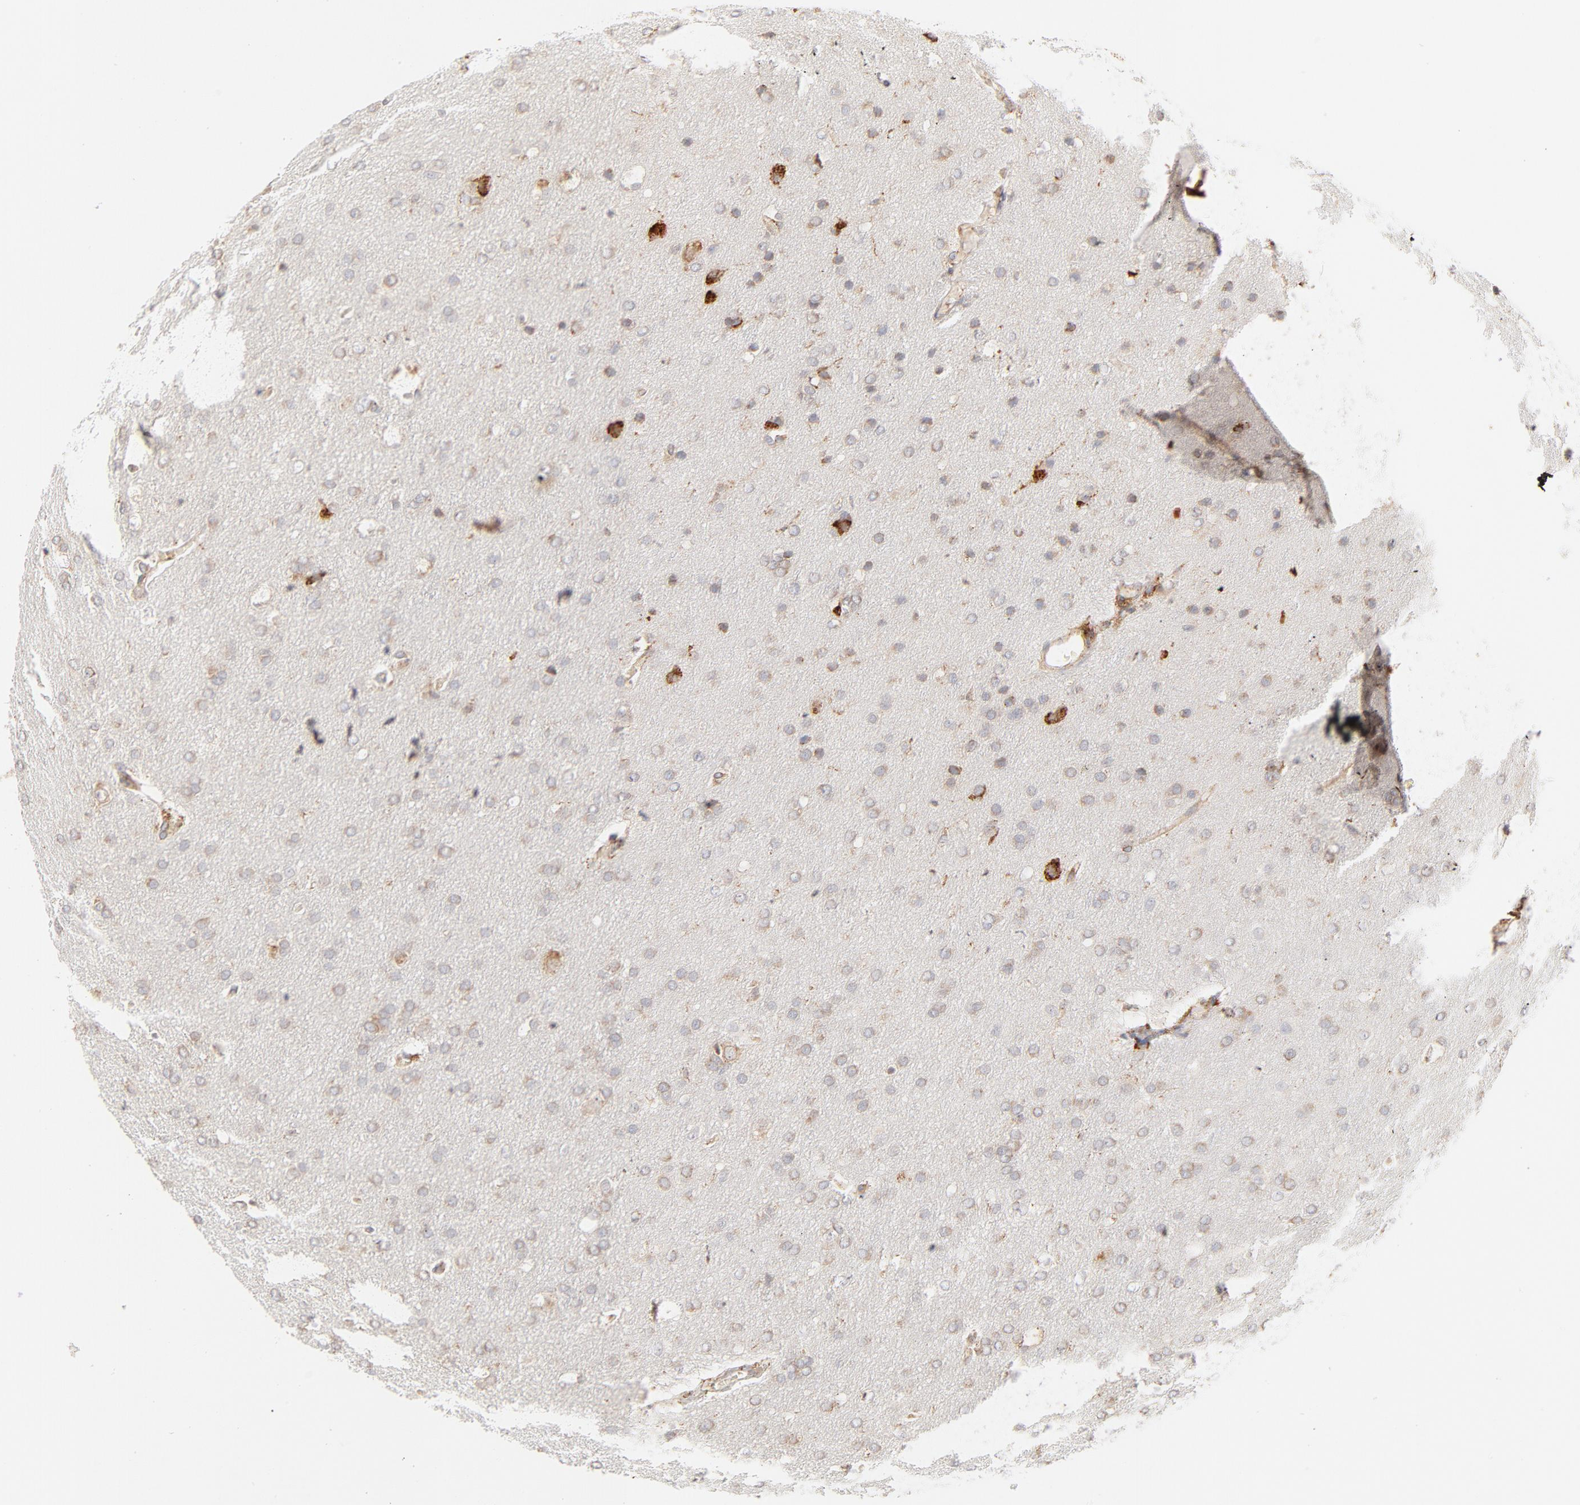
{"staining": {"intensity": "moderate", "quantity": "<25%", "location": "cytoplasmic/membranous"}, "tissue": "glioma", "cell_type": "Tumor cells", "image_type": "cancer", "snomed": [{"axis": "morphology", "description": "Glioma, malignant, Low grade"}, {"axis": "topography", "description": "Brain"}], "caption": "A brown stain labels moderate cytoplasmic/membranous expression of a protein in glioma tumor cells. (IHC, brightfield microscopy, high magnification).", "gene": "PARP12", "patient": {"sex": "female", "age": 32}}